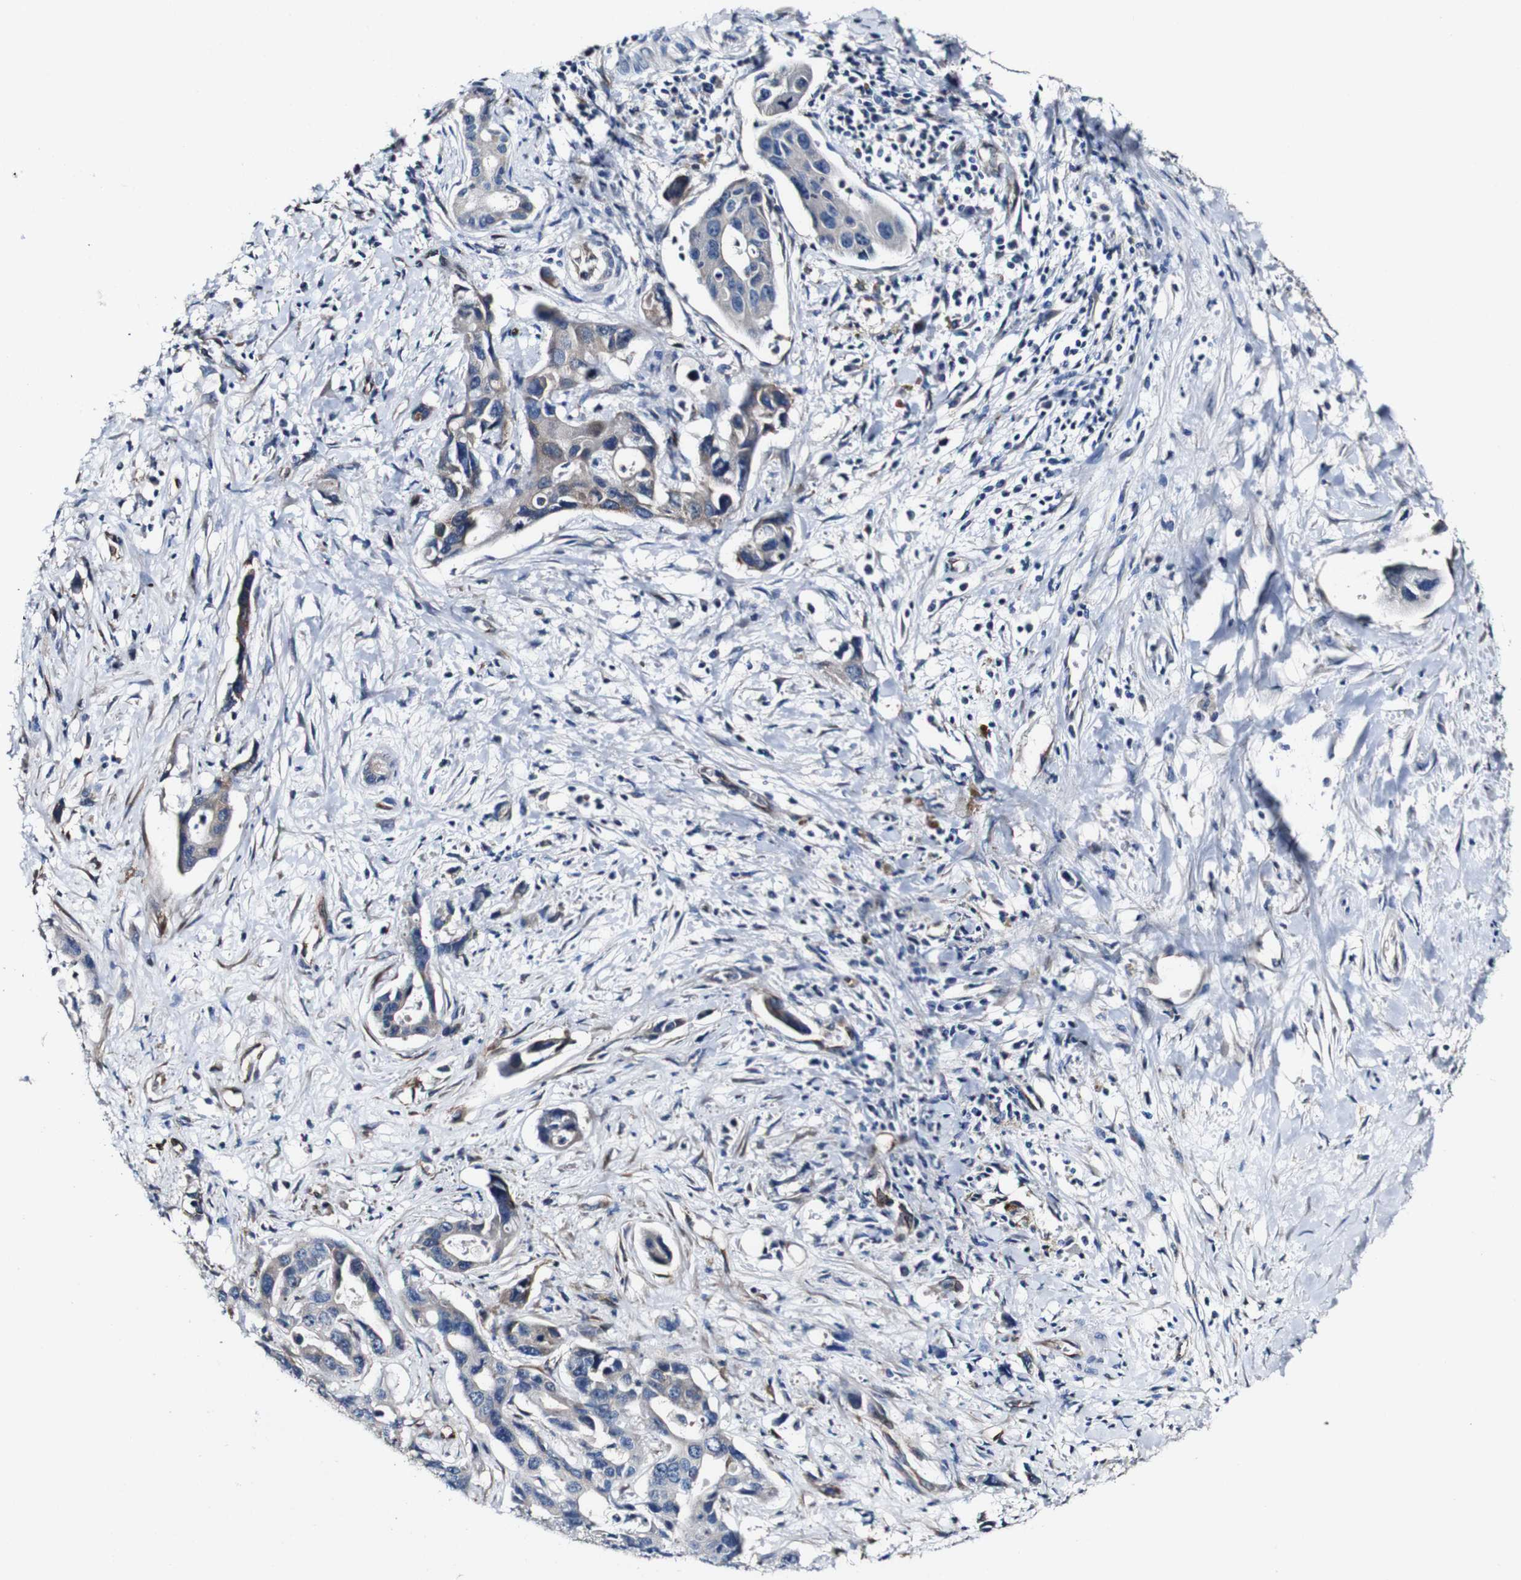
{"staining": {"intensity": "weak", "quantity": "<25%", "location": "cytoplasmic/membranous"}, "tissue": "liver cancer", "cell_type": "Tumor cells", "image_type": "cancer", "snomed": [{"axis": "morphology", "description": "Cholangiocarcinoma"}, {"axis": "topography", "description": "Liver"}], "caption": "Protein analysis of liver cancer (cholangiocarcinoma) shows no significant staining in tumor cells.", "gene": "GRAMD1A", "patient": {"sex": "female", "age": 65}}